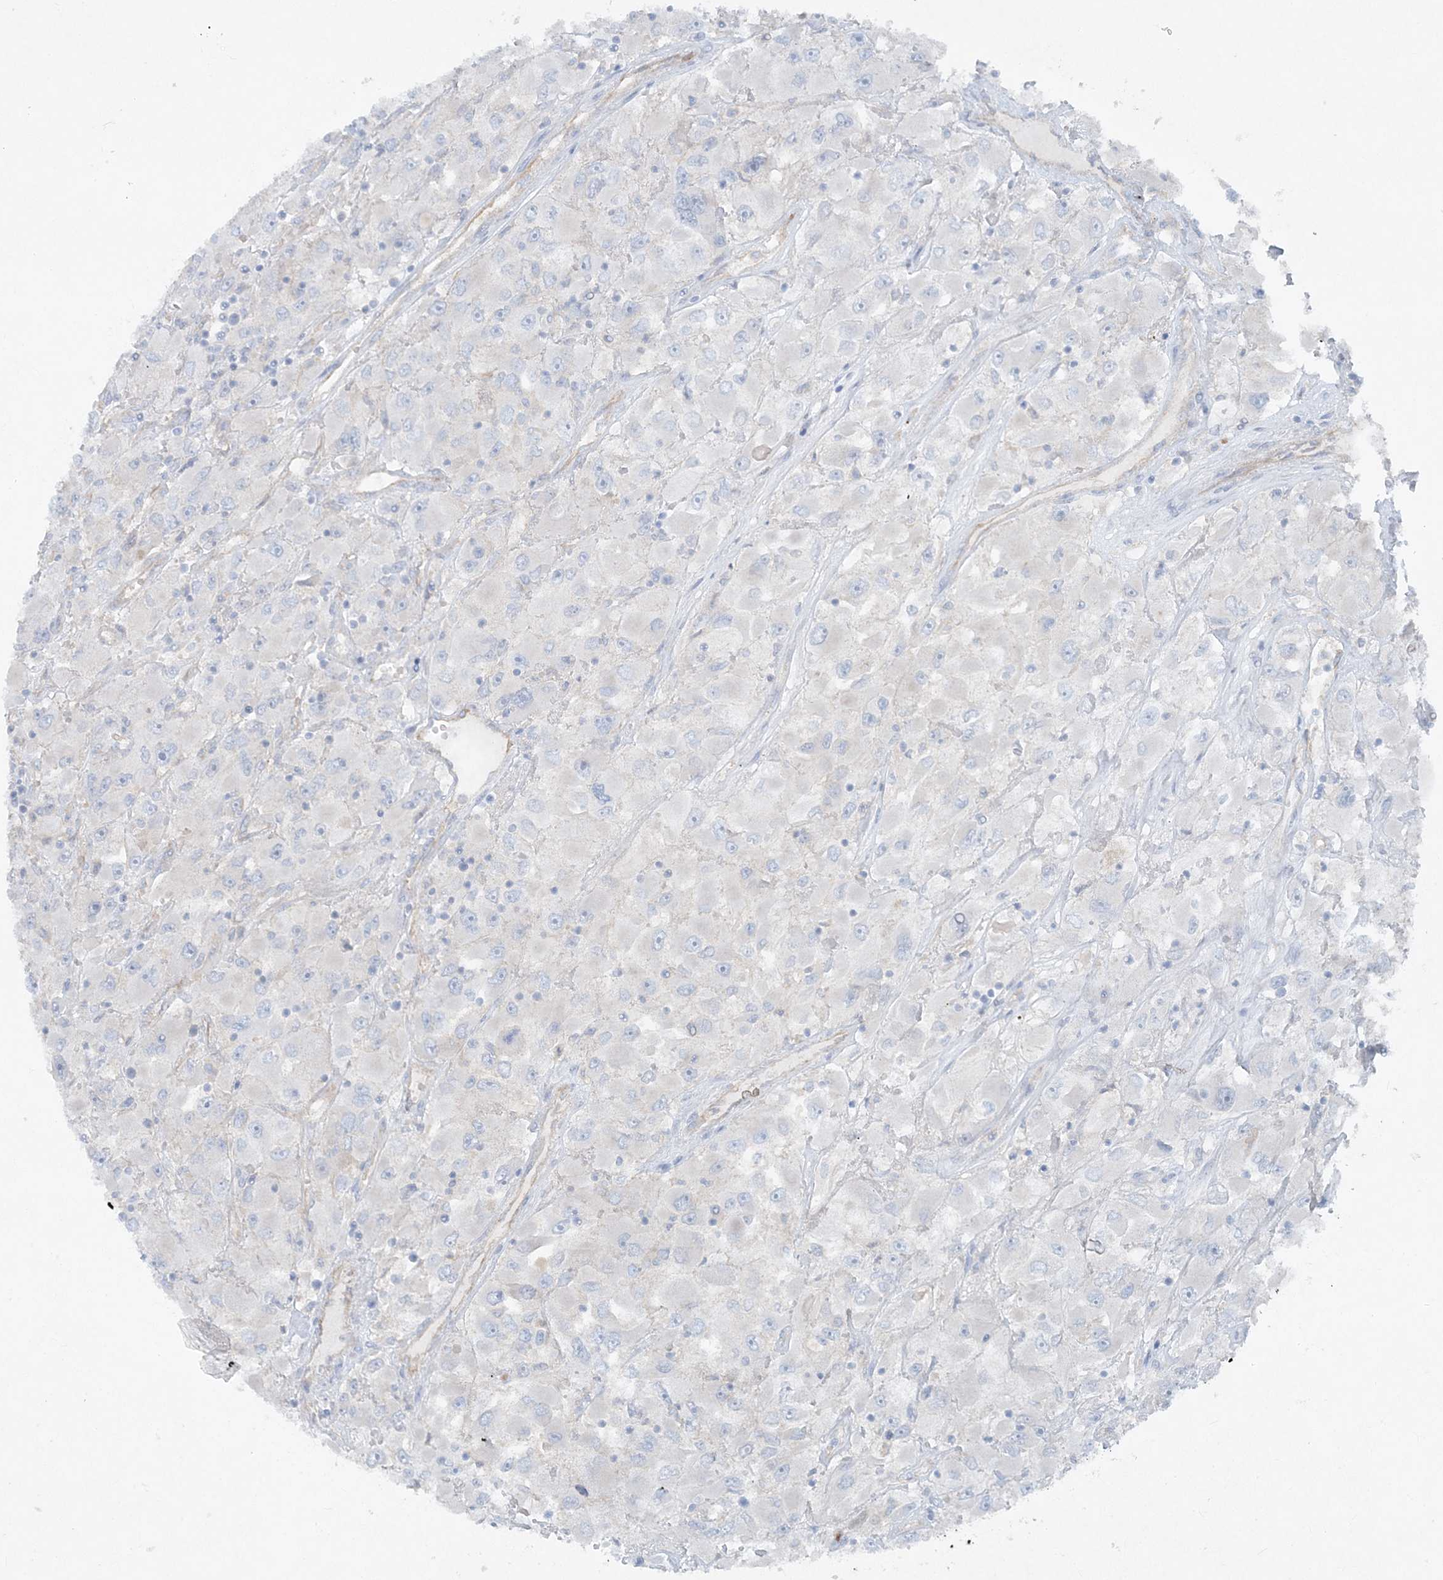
{"staining": {"intensity": "negative", "quantity": "none", "location": "none"}, "tissue": "renal cancer", "cell_type": "Tumor cells", "image_type": "cancer", "snomed": [{"axis": "morphology", "description": "Adenocarcinoma, NOS"}, {"axis": "topography", "description": "Kidney"}], "caption": "The photomicrograph exhibits no staining of tumor cells in renal adenocarcinoma. The staining was performed using DAB to visualize the protein expression in brown, while the nuclei were stained in blue with hematoxylin (Magnification: 20x).", "gene": "ATP11A", "patient": {"sex": "female", "age": 52}}